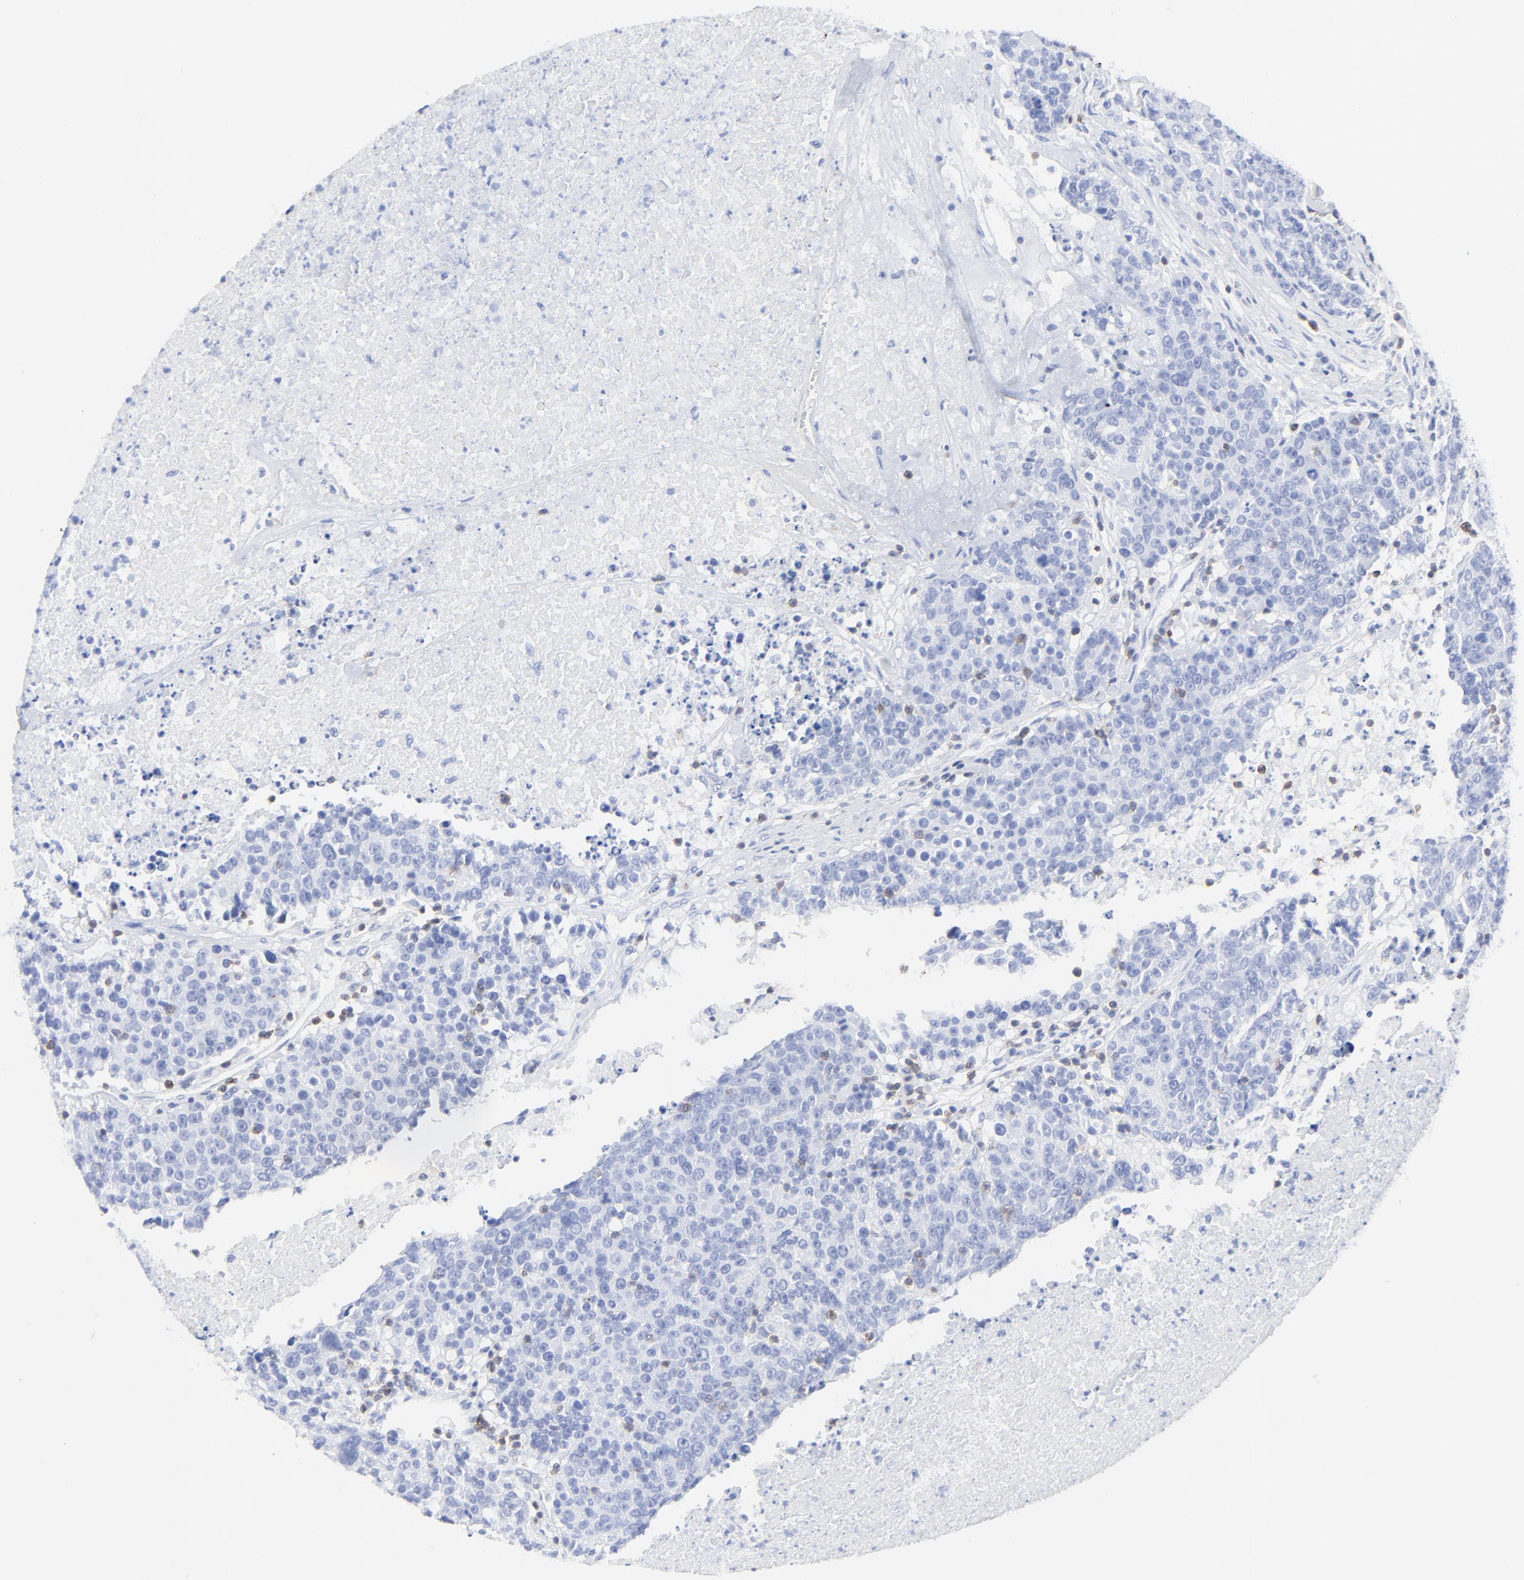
{"staining": {"intensity": "negative", "quantity": "none", "location": "none"}, "tissue": "colorectal cancer", "cell_type": "Tumor cells", "image_type": "cancer", "snomed": [{"axis": "morphology", "description": "Adenocarcinoma, NOS"}, {"axis": "topography", "description": "Colon"}], "caption": "A high-resolution histopathology image shows immunohistochemistry staining of colorectal cancer (adenocarcinoma), which reveals no significant staining in tumor cells.", "gene": "LCK", "patient": {"sex": "female", "age": 53}}